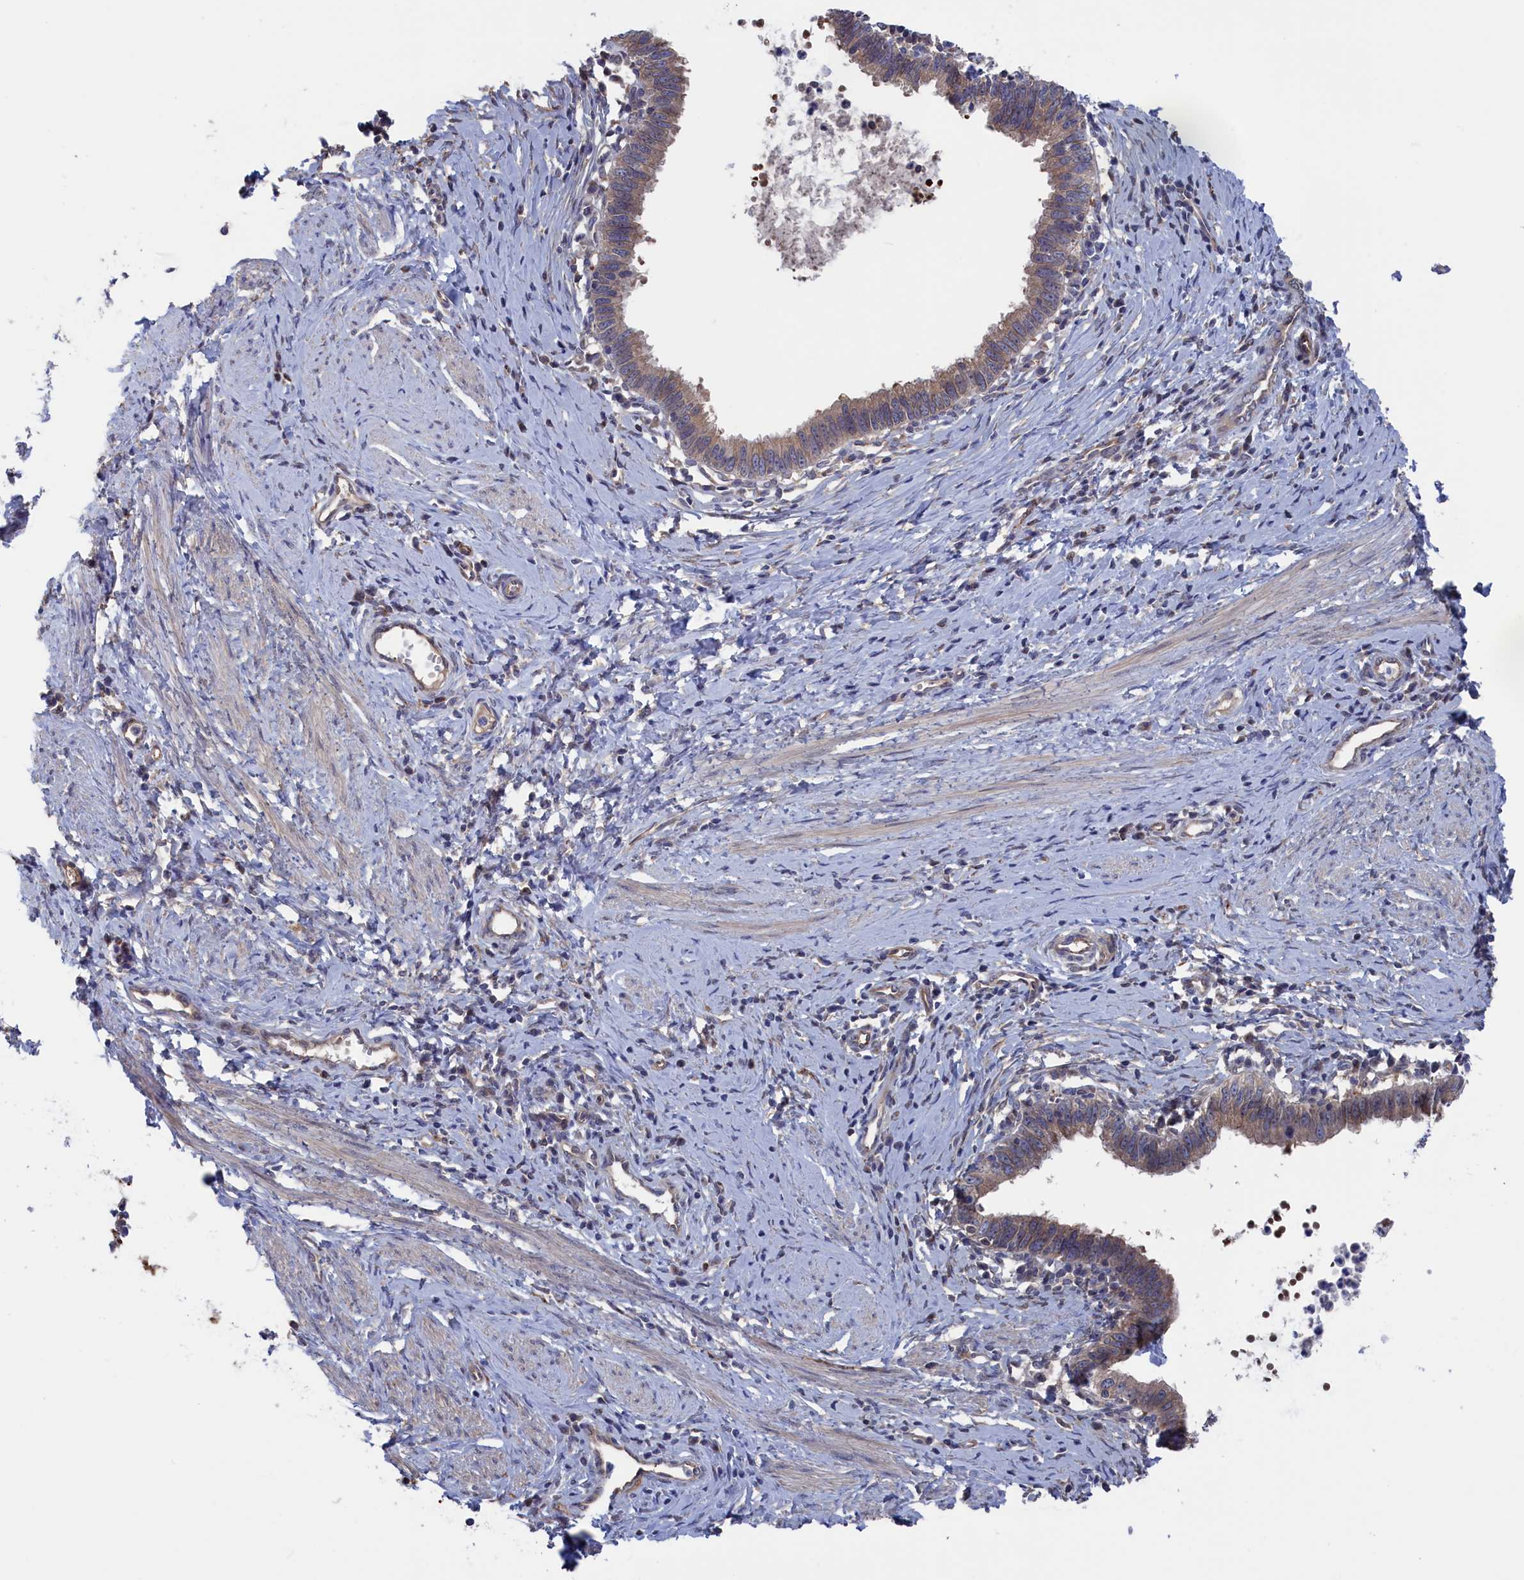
{"staining": {"intensity": "weak", "quantity": "25%-75%", "location": "cytoplasmic/membranous"}, "tissue": "cervical cancer", "cell_type": "Tumor cells", "image_type": "cancer", "snomed": [{"axis": "morphology", "description": "Adenocarcinoma, NOS"}, {"axis": "topography", "description": "Cervix"}], "caption": "DAB immunohistochemical staining of cervical cancer (adenocarcinoma) displays weak cytoplasmic/membranous protein positivity in about 25%-75% of tumor cells.", "gene": "NUTF2", "patient": {"sex": "female", "age": 36}}